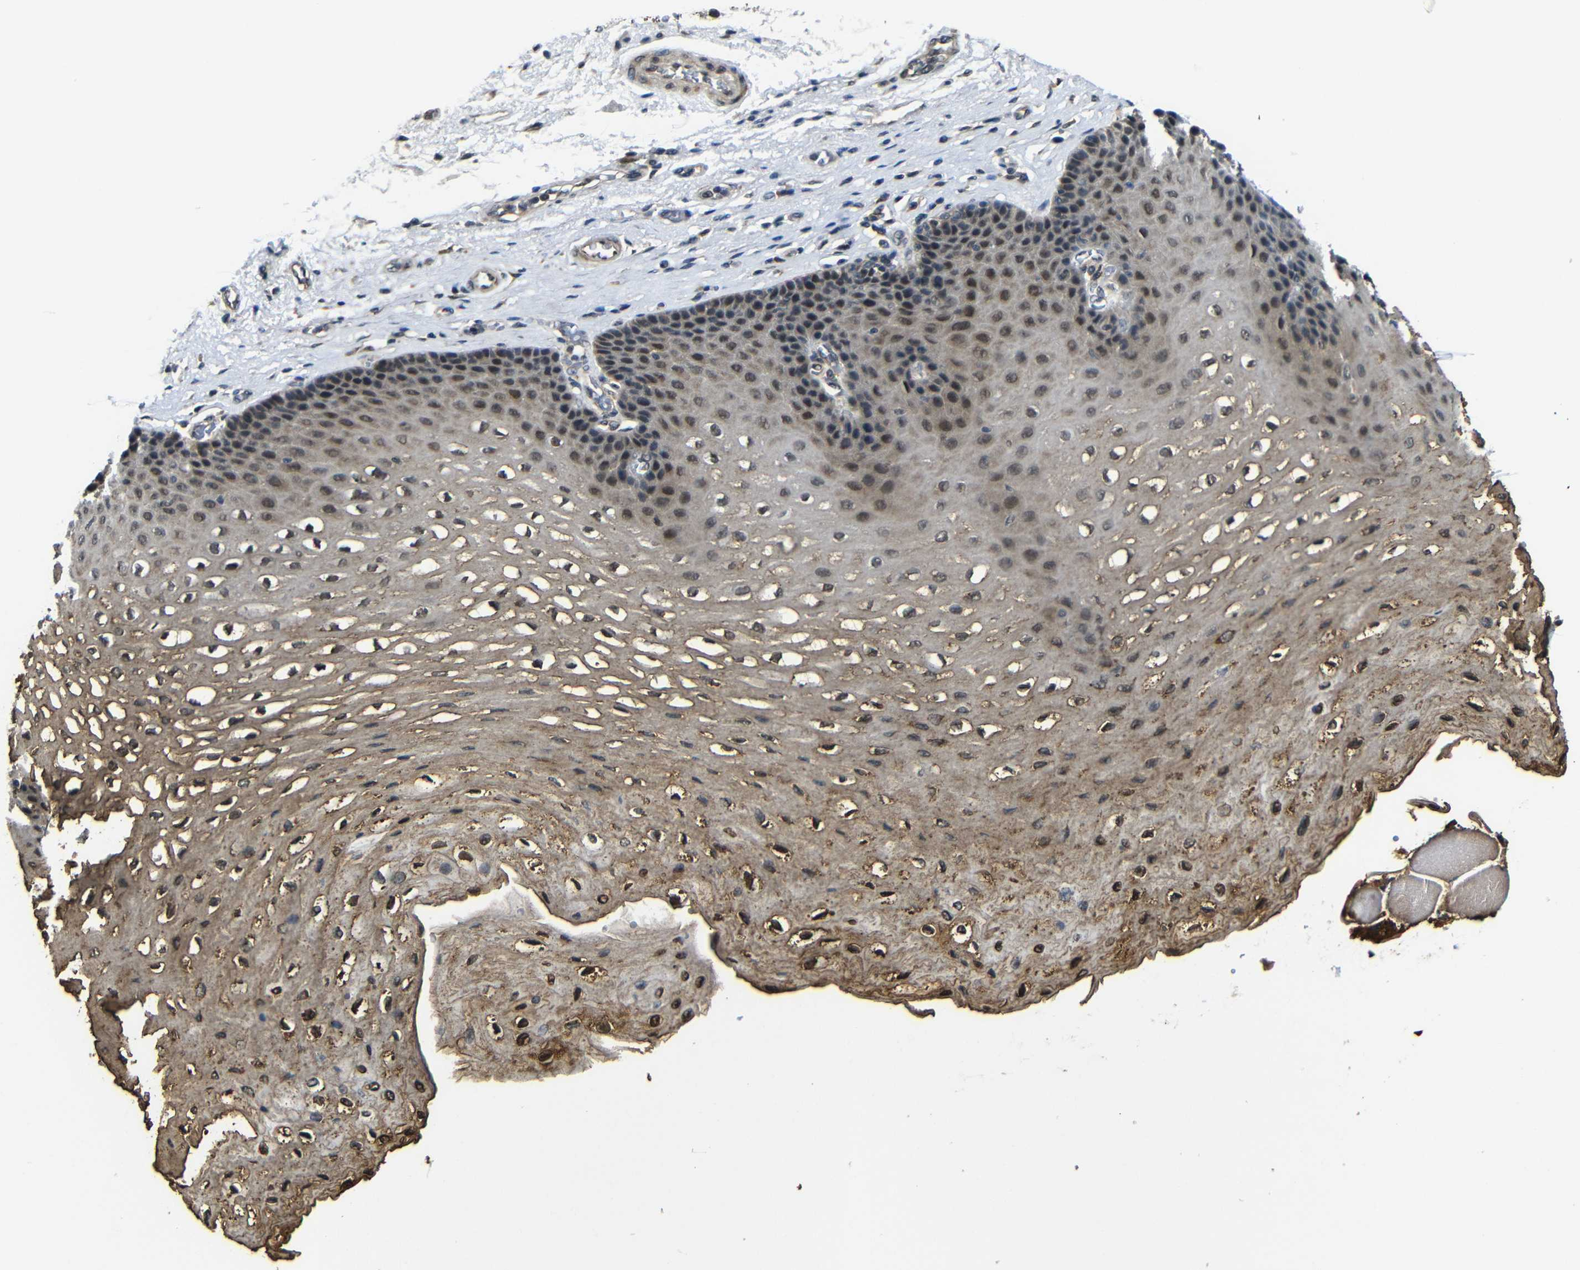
{"staining": {"intensity": "moderate", "quantity": ">75%", "location": "cytoplasmic/membranous,nuclear"}, "tissue": "esophagus", "cell_type": "Squamous epithelial cells", "image_type": "normal", "snomed": [{"axis": "morphology", "description": "Normal tissue, NOS"}, {"axis": "topography", "description": "Esophagus"}], "caption": "The image exhibits immunohistochemical staining of benign esophagus. There is moderate cytoplasmic/membranous,nuclear positivity is identified in about >75% of squamous epithelial cells. The protein of interest is stained brown, and the nuclei are stained in blue (DAB IHC with brightfield microscopy, high magnification).", "gene": "FAM172A", "patient": {"sex": "female", "age": 72}}